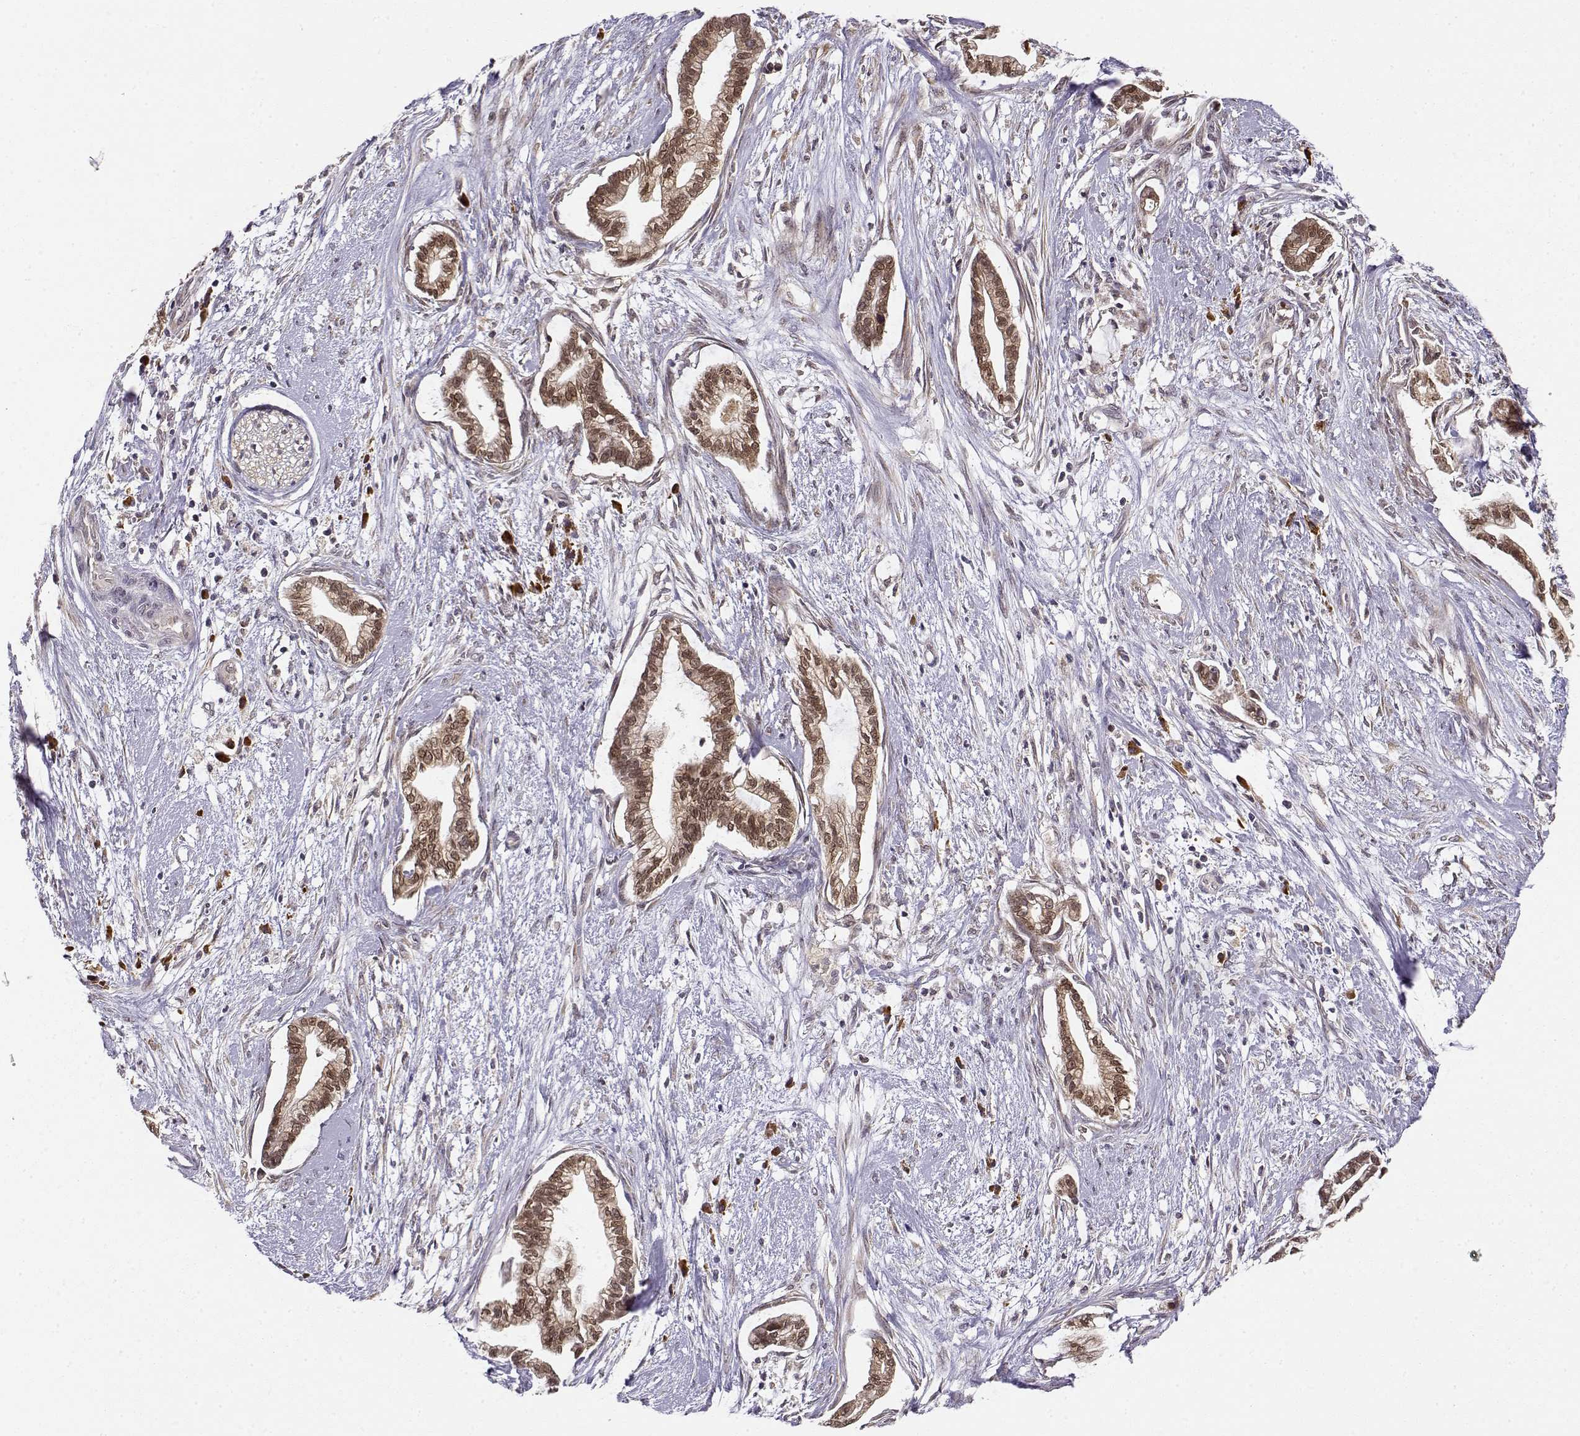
{"staining": {"intensity": "moderate", "quantity": ">75%", "location": "cytoplasmic/membranous,nuclear"}, "tissue": "cervical cancer", "cell_type": "Tumor cells", "image_type": "cancer", "snomed": [{"axis": "morphology", "description": "Adenocarcinoma, NOS"}, {"axis": "topography", "description": "Cervix"}], "caption": "Immunohistochemistry (IHC) (DAB) staining of human cervical cancer (adenocarcinoma) reveals moderate cytoplasmic/membranous and nuclear protein expression in approximately >75% of tumor cells.", "gene": "ERGIC2", "patient": {"sex": "female", "age": 62}}